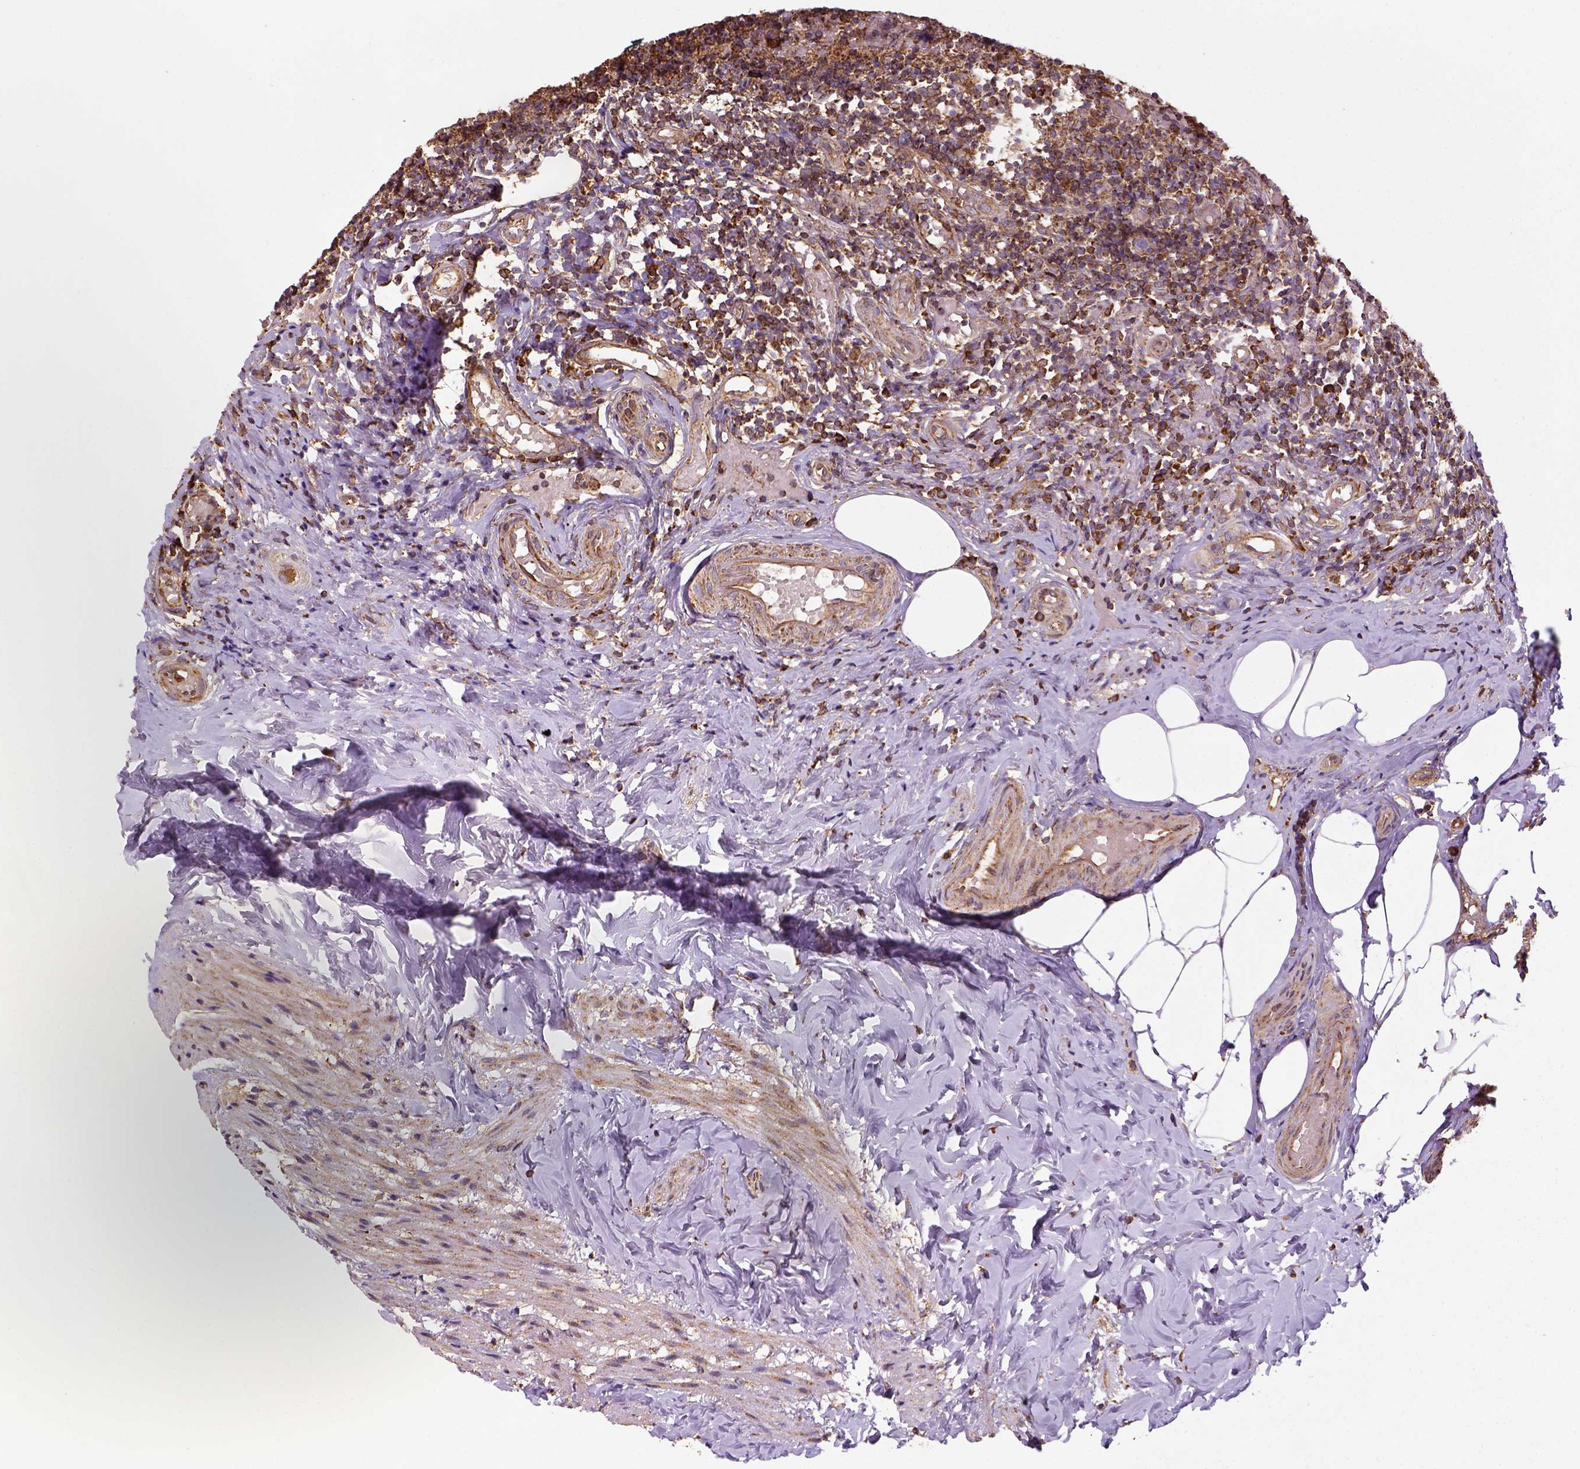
{"staining": {"intensity": "strong", "quantity": ">75%", "location": "cytoplasmic/membranous"}, "tissue": "appendix", "cell_type": "Glandular cells", "image_type": "normal", "snomed": [{"axis": "morphology", "description": "Normal tissue, NOS"}, {"axis": "topography", "description": "Appendix"}], "caption": "The histopathology image shows immunohistochemical staining of benign appendix. There is strong cytoplasmic/membranous expression is identified in about >75% of glandular cells.", "gene": "MAPK8IP3", "patient": {"sex": "female", "age": 32}}